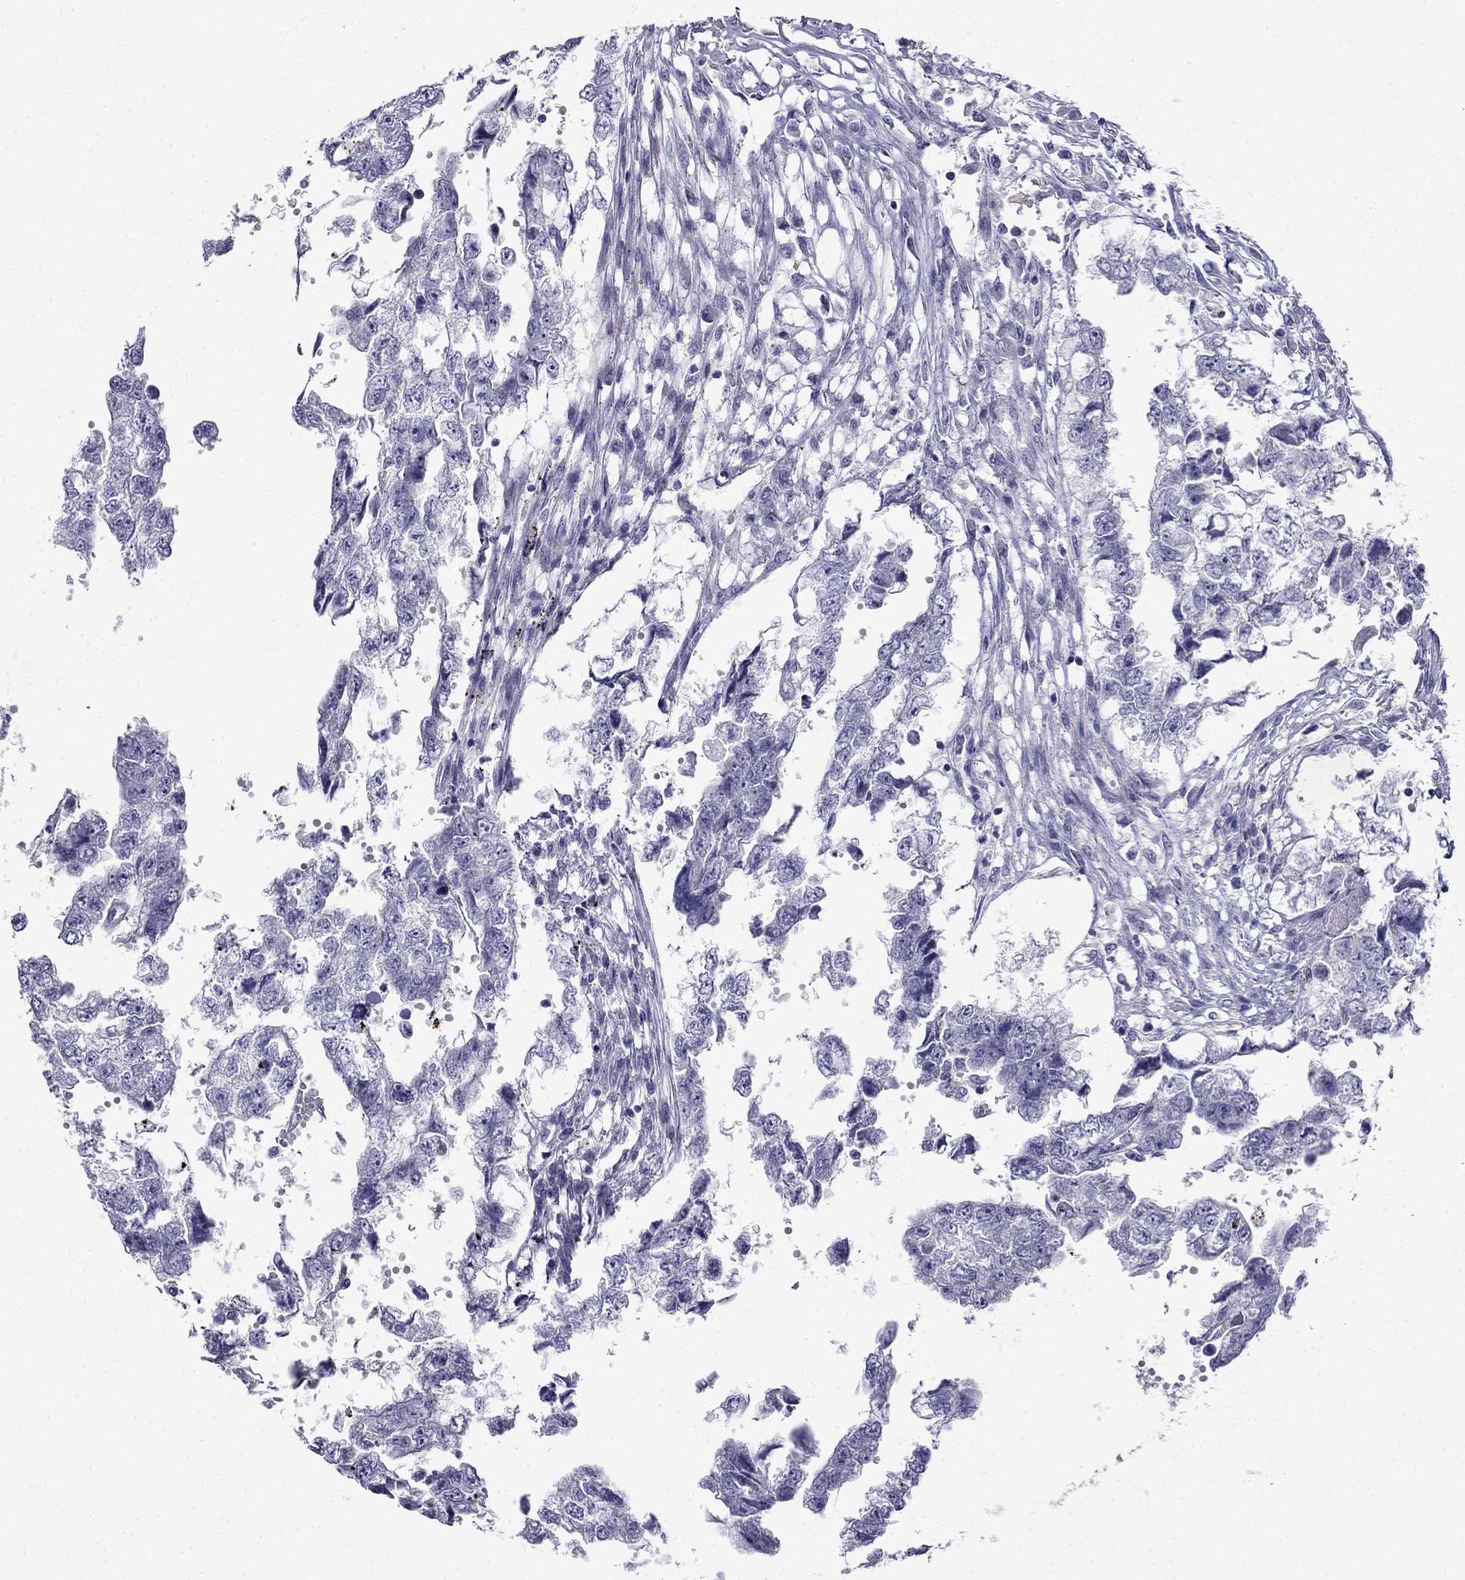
{"staining": {"intensity": "negative", "quantity": "none", "location": "none"}, "tissue": "testis cancer", "cell_type": "Tumor cells", "image_type": "cancer", "snomed": [{"axis": "morphology", "description": "Carcinoma, Embryonal, NOS"}, {"axis": "morphology", "description": "Teratoma, malignant, NOS"}, {"axis": "topography", "description": "Testis"}], "caption": "Immunohistochemistry image of human embryonal carcinoma (testis) stained for a protein (brown), which displays no expression in tumor cells.", "gene": "PATE1", "patient": {"sex": "male", "age": 44}}